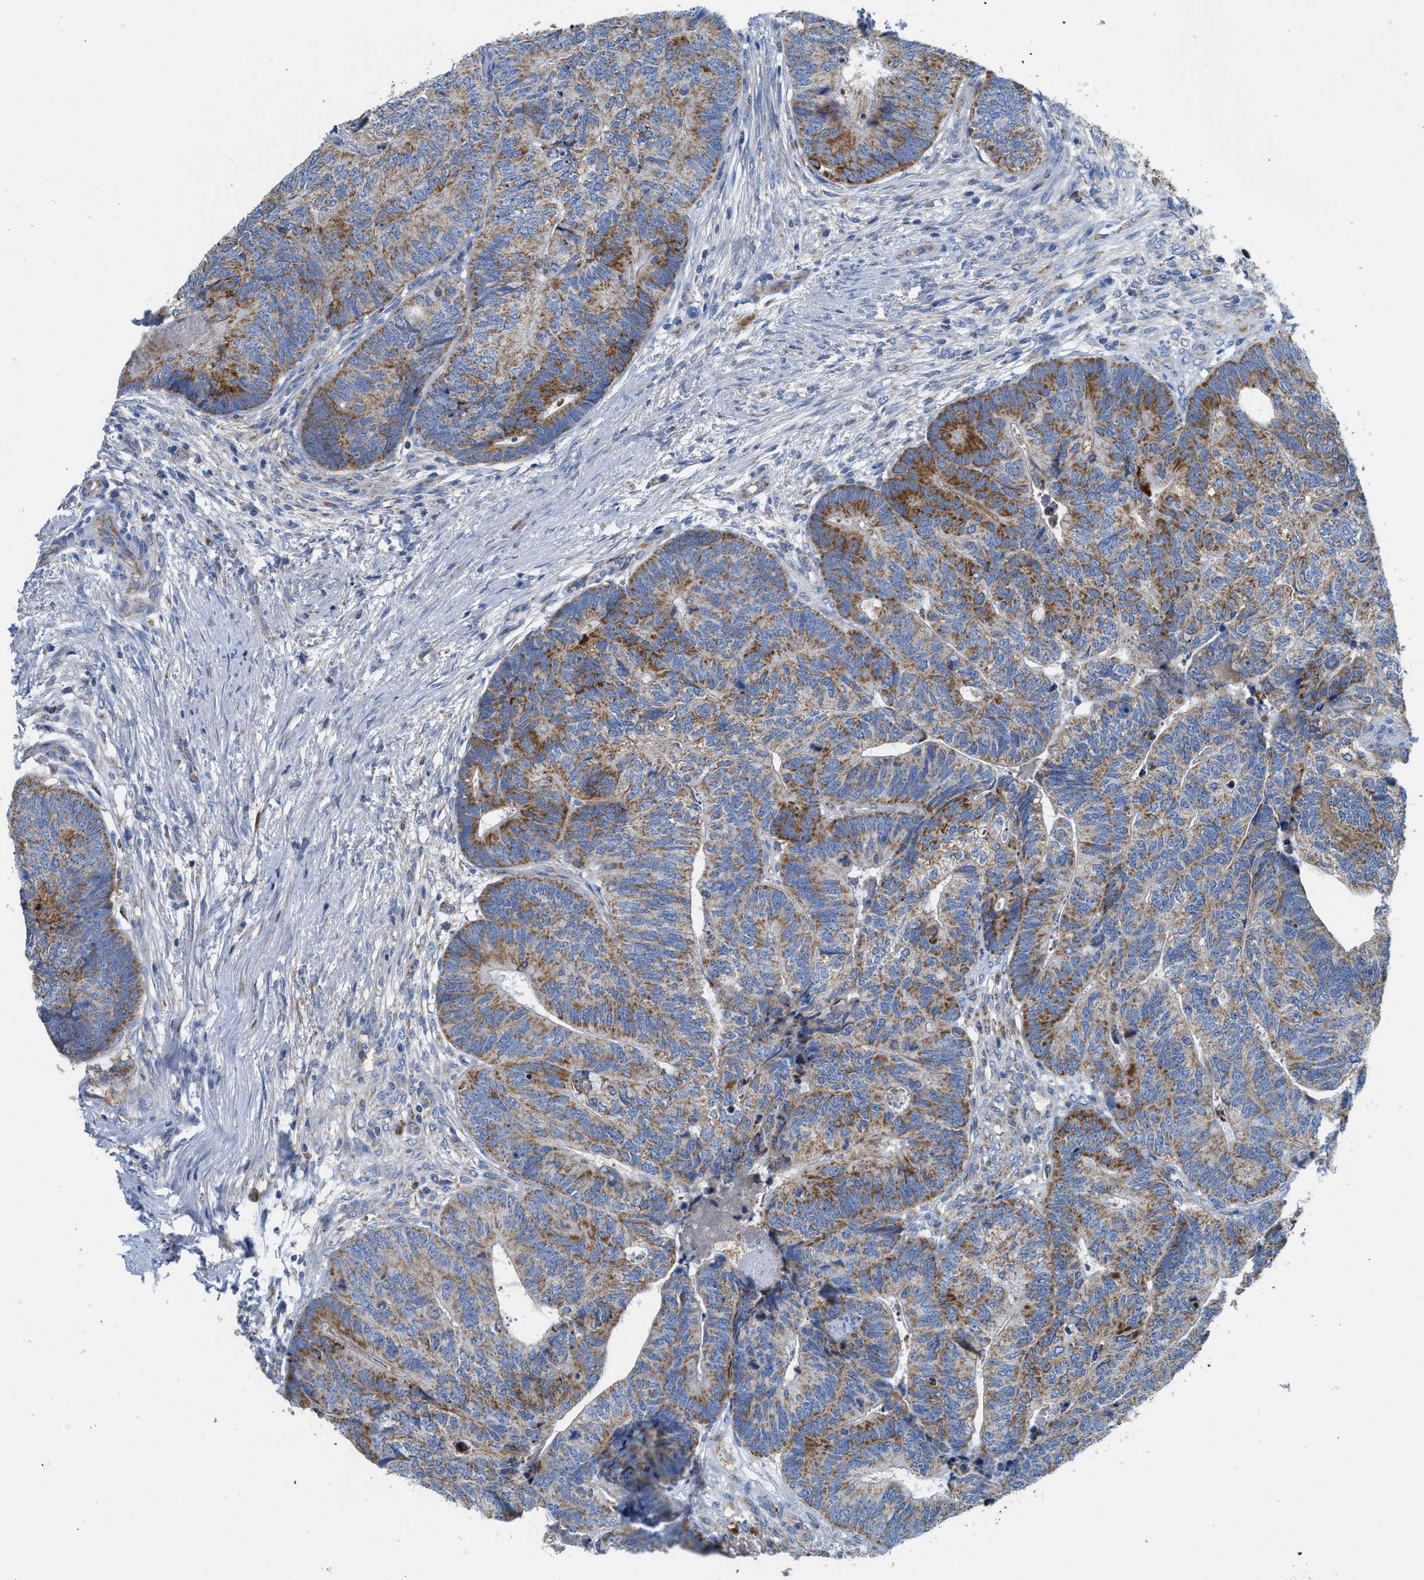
{"staining": {"intensity": "moderate", "quantity": ">75%", "location": "cytoplasmic/membranous"}, "tissue": "colorectal cancer", "cell_type": "Tumor cells", "image_type": "cancer", "snomed": [{"axis": "morphology", "description": "Adenocarcinoma, NOS"}, {"axis": "topography", "description": "Colon"}], "caption": "IHC of adenocarcinoma (colorectal) shows medium levels of moderate cytoplasmic/membranous expression in about >75% of tumor cells.", "gene": "SLC25A13", "patient": {"sex": "female", "age": 67}}